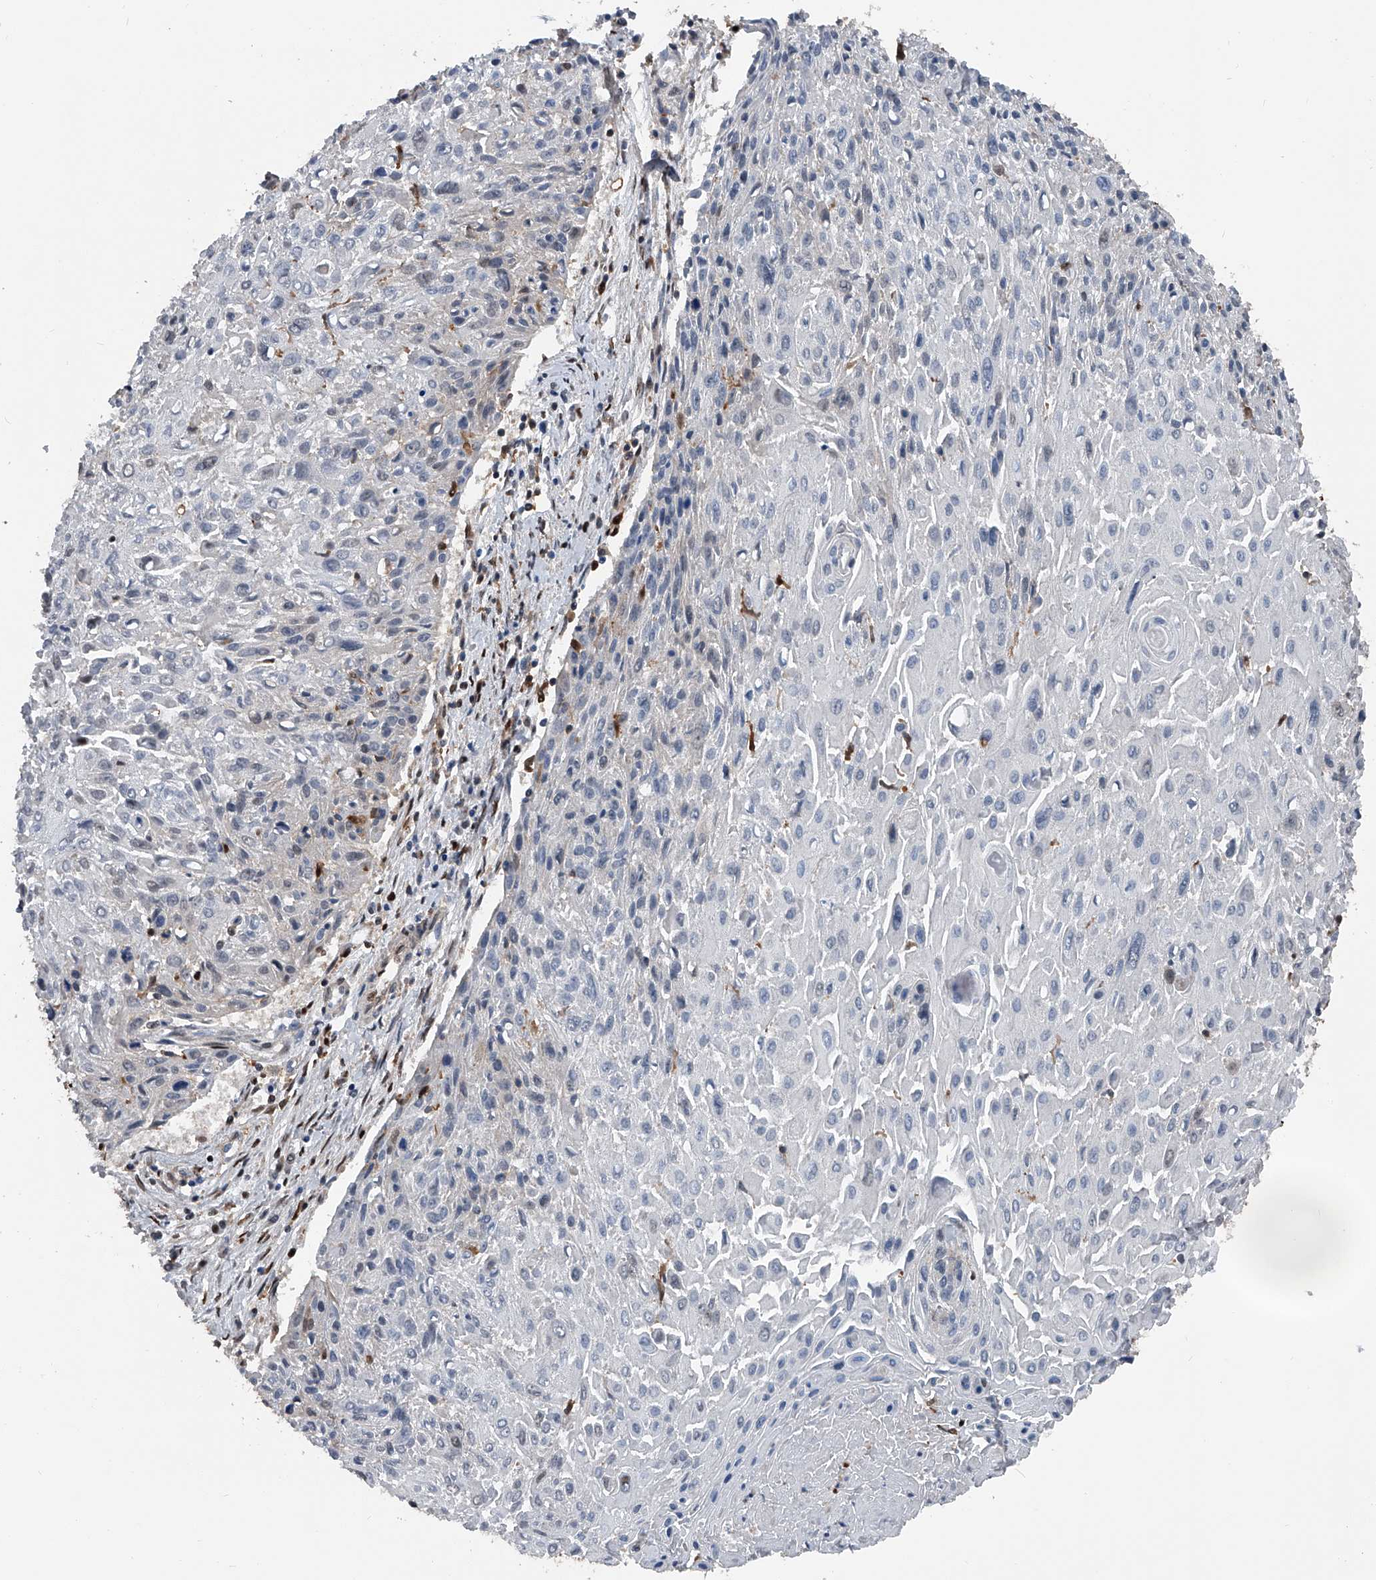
{"staining": {"intensity": "moderate", "quantity": "25%-75%", "location": "nuclear"}, "tissue": "cervical cancer", "cell_type": "Tumor cells", "image_type": "cancer", "snomed": [{"axis": "morphology", "description": "Squamous cell carcinoma, NOS"}, {"axis": "topography", "description": "Cervix"}], "caption": "The histopathology image exhibits staining of cervical cancer, revealing moderate nuclear protein staining (brown color) within tumor cells. Ihc stains the protein of interest in brown and the nuclei are stained blue.", "gene": "FKBP5", "patient": {"sex": "female", "age": 51}}